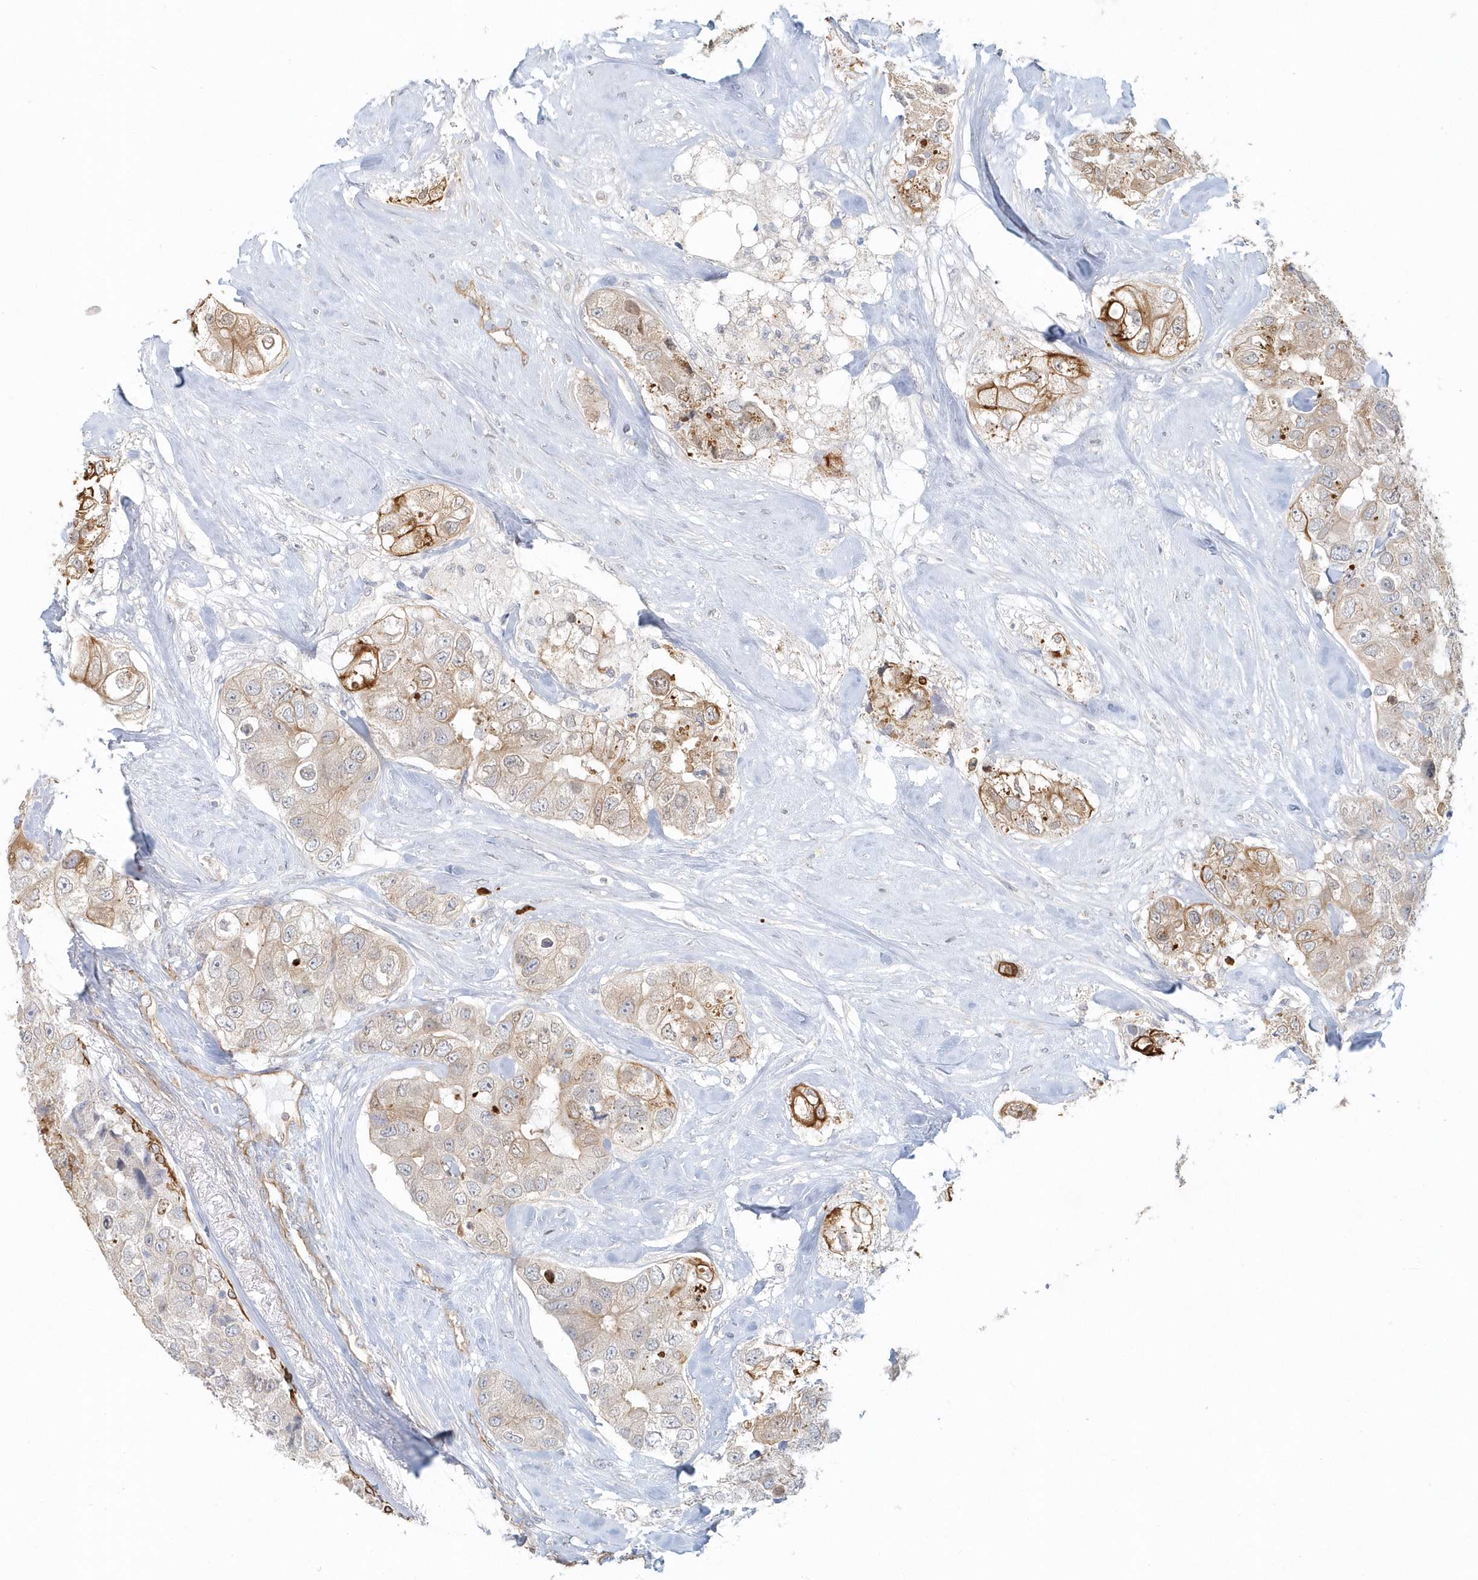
{"staining": {"intensity": "strong", "quantity": "<25%", "location": "cytoplasmic/membranous"}, "tissue": "breast cancer", "cell_type": "Tumor cells", "image_type": "cancer", "snomed": [{"axis": "morphology", "description": "Duct carcinoma"}, {"axis": "topography", "description": "Breast"}], "caption": "The micrograph reveals a brown stain indicating the presence of a protein in the cytoplasmic/membranous of tumor cells in breast invasive ductal carcinoma. Ihc stains the protein in brown and the nuclei are stained blue.", "gene": "DNAH1", "patient": {"sex": "female", "age": 62}}